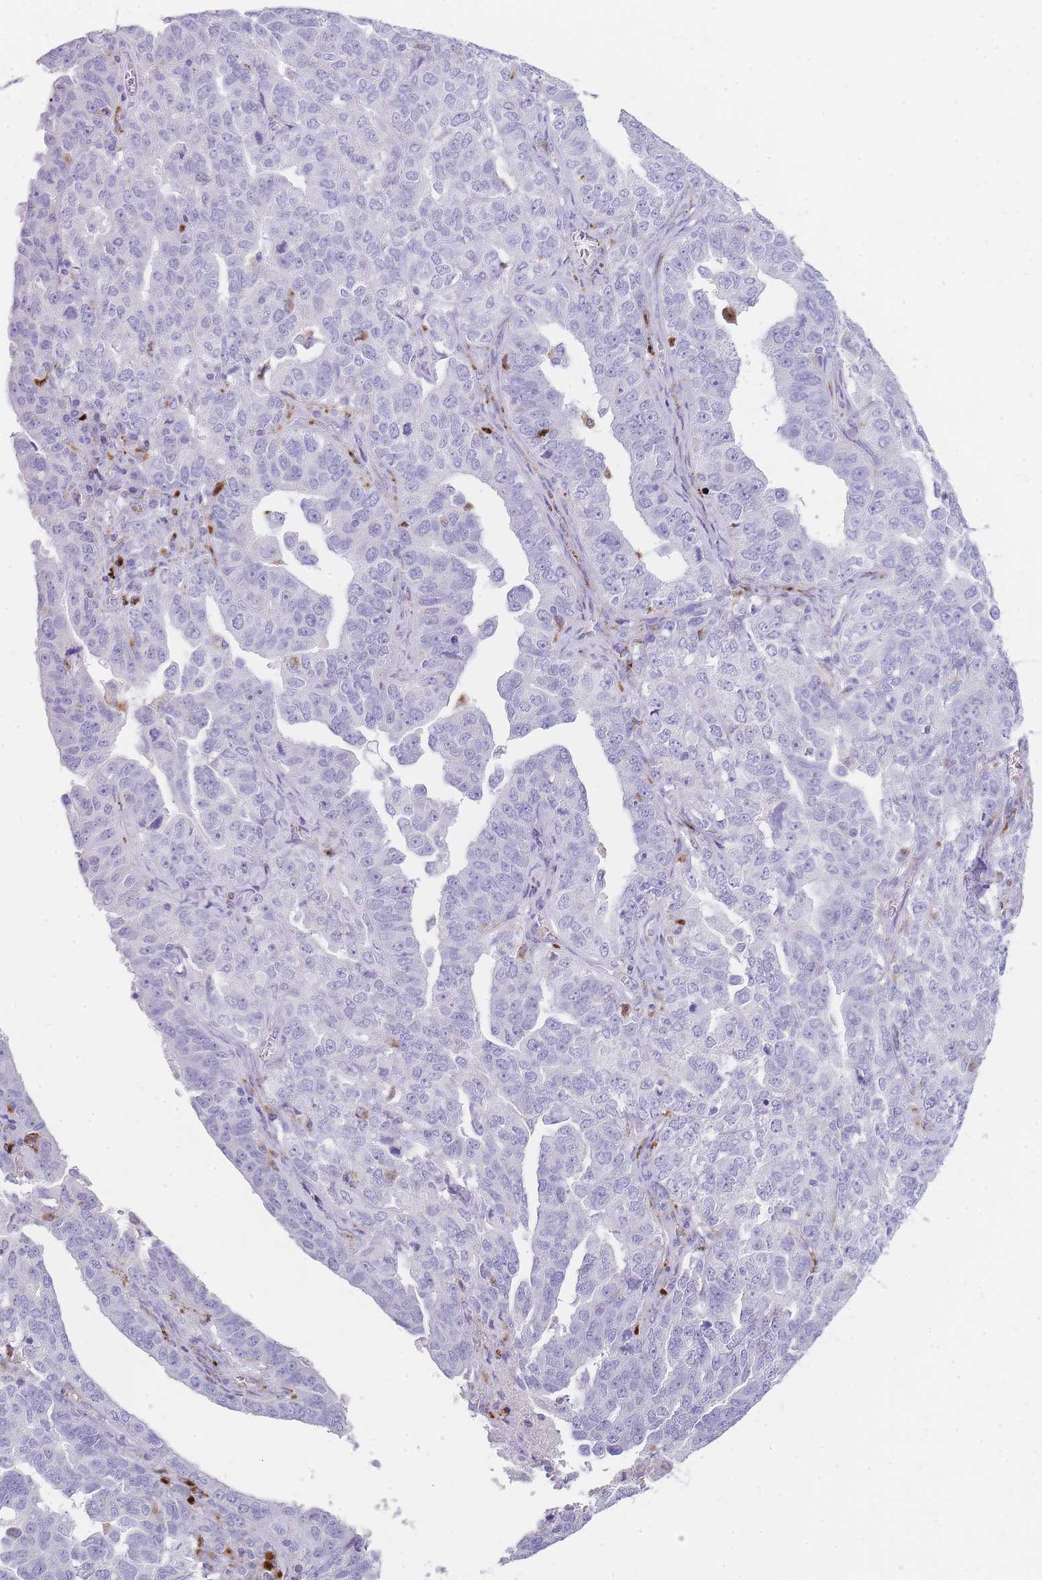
{"staining": {"intensity": "negative", "quantity": "none", "location": "none"}, "tissue": "ovarian cancer", "cell_type": "Tumor cells", "image_type": "cancer", "snomed": [{"axis": "morphology", "description": "Carcinoma, endometroid"}, {"axis": "topography", "description": "Ovary"}], "caption": "This is a micrograph of immunohistochemistry staining of ovarian cancer (endometroid carcinoma), which shows no positivity in tumor cells.", "gene": "RHO", "patient": {"sex": "female", "age": 62}}